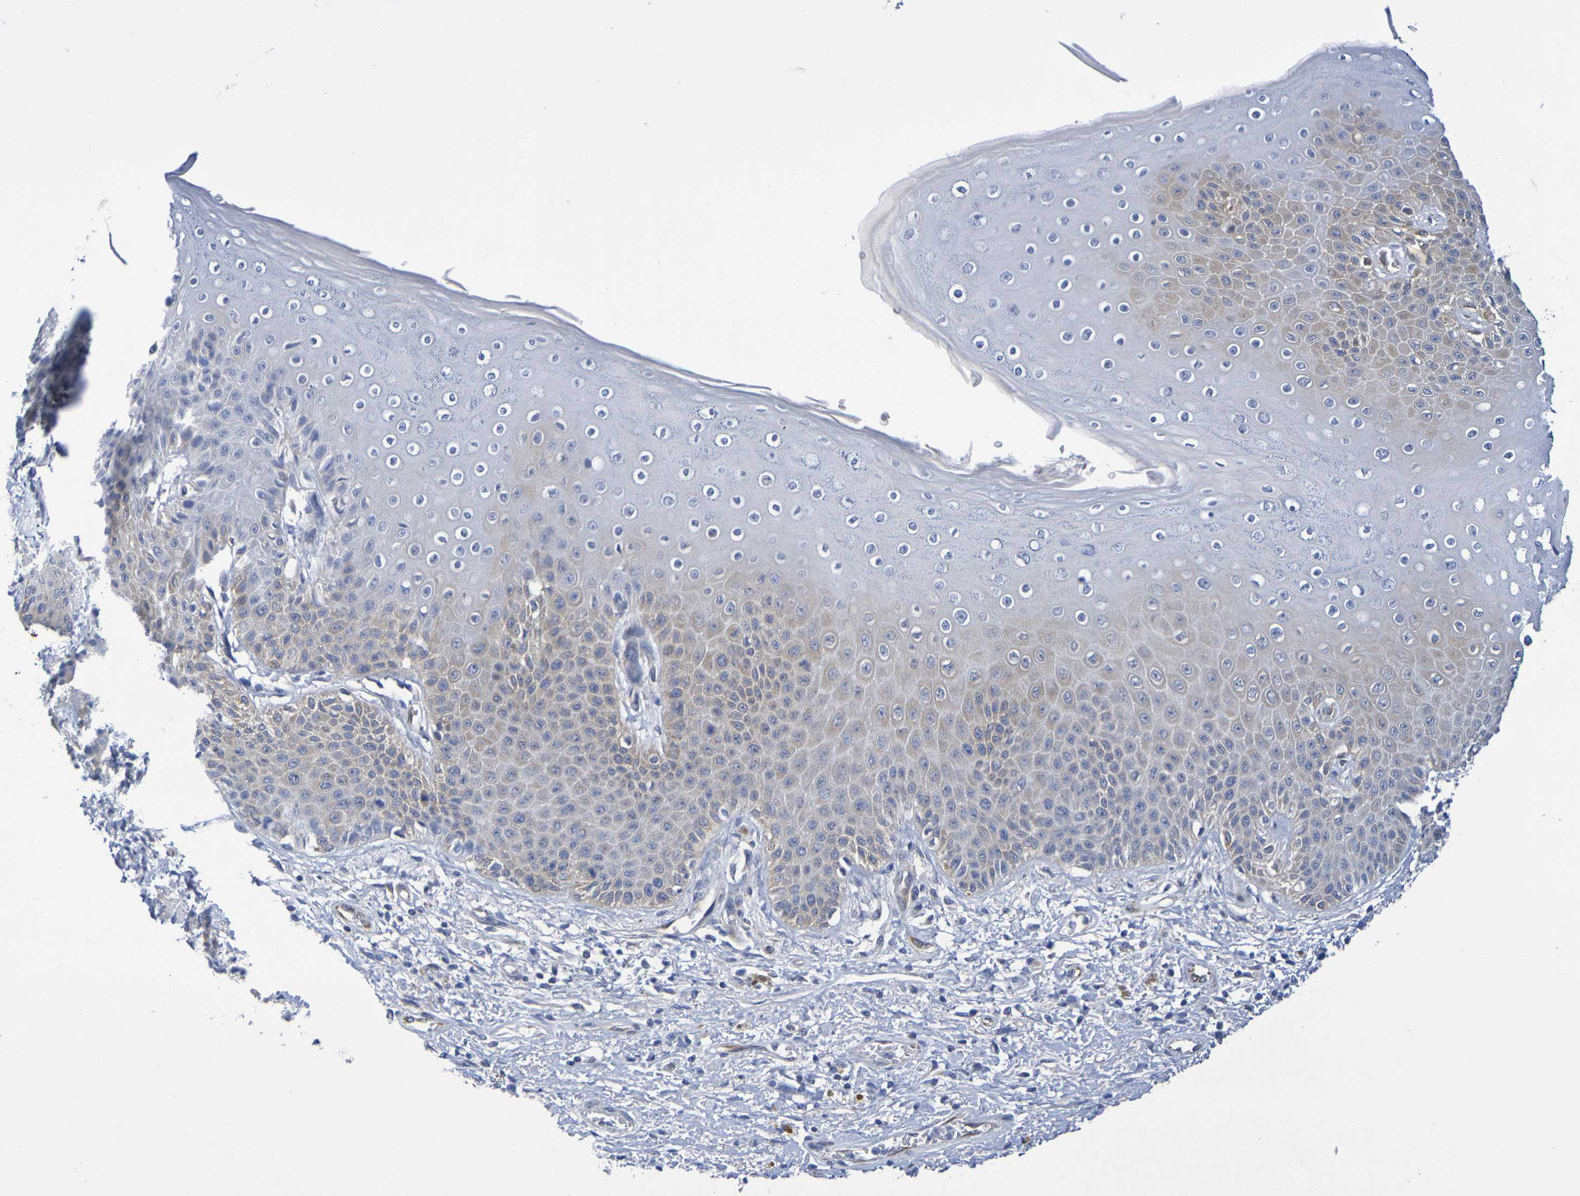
{"staining": {"intensity": "moderate", "quantity": "25%-75%", "location": "cytoplasmic/membranous"}, "tissue": "skin", "cell_type": "Epidermal cells", "image_type": "normal", "snomed": [{"axis": "morphology", "description": "Normal tissue, NOS"}, {"axis": "topography", "description": "Anal"}], "caption": "Protein analysis of benign skin shows moderate cytoplasmic/membranous staining in about 25%-75% of epidermal cells. (DAB = brown stain, brightfield microscopy at high magnification).", "gene": "TMCC3", "patient": {"sex": "female", "age": 46}}